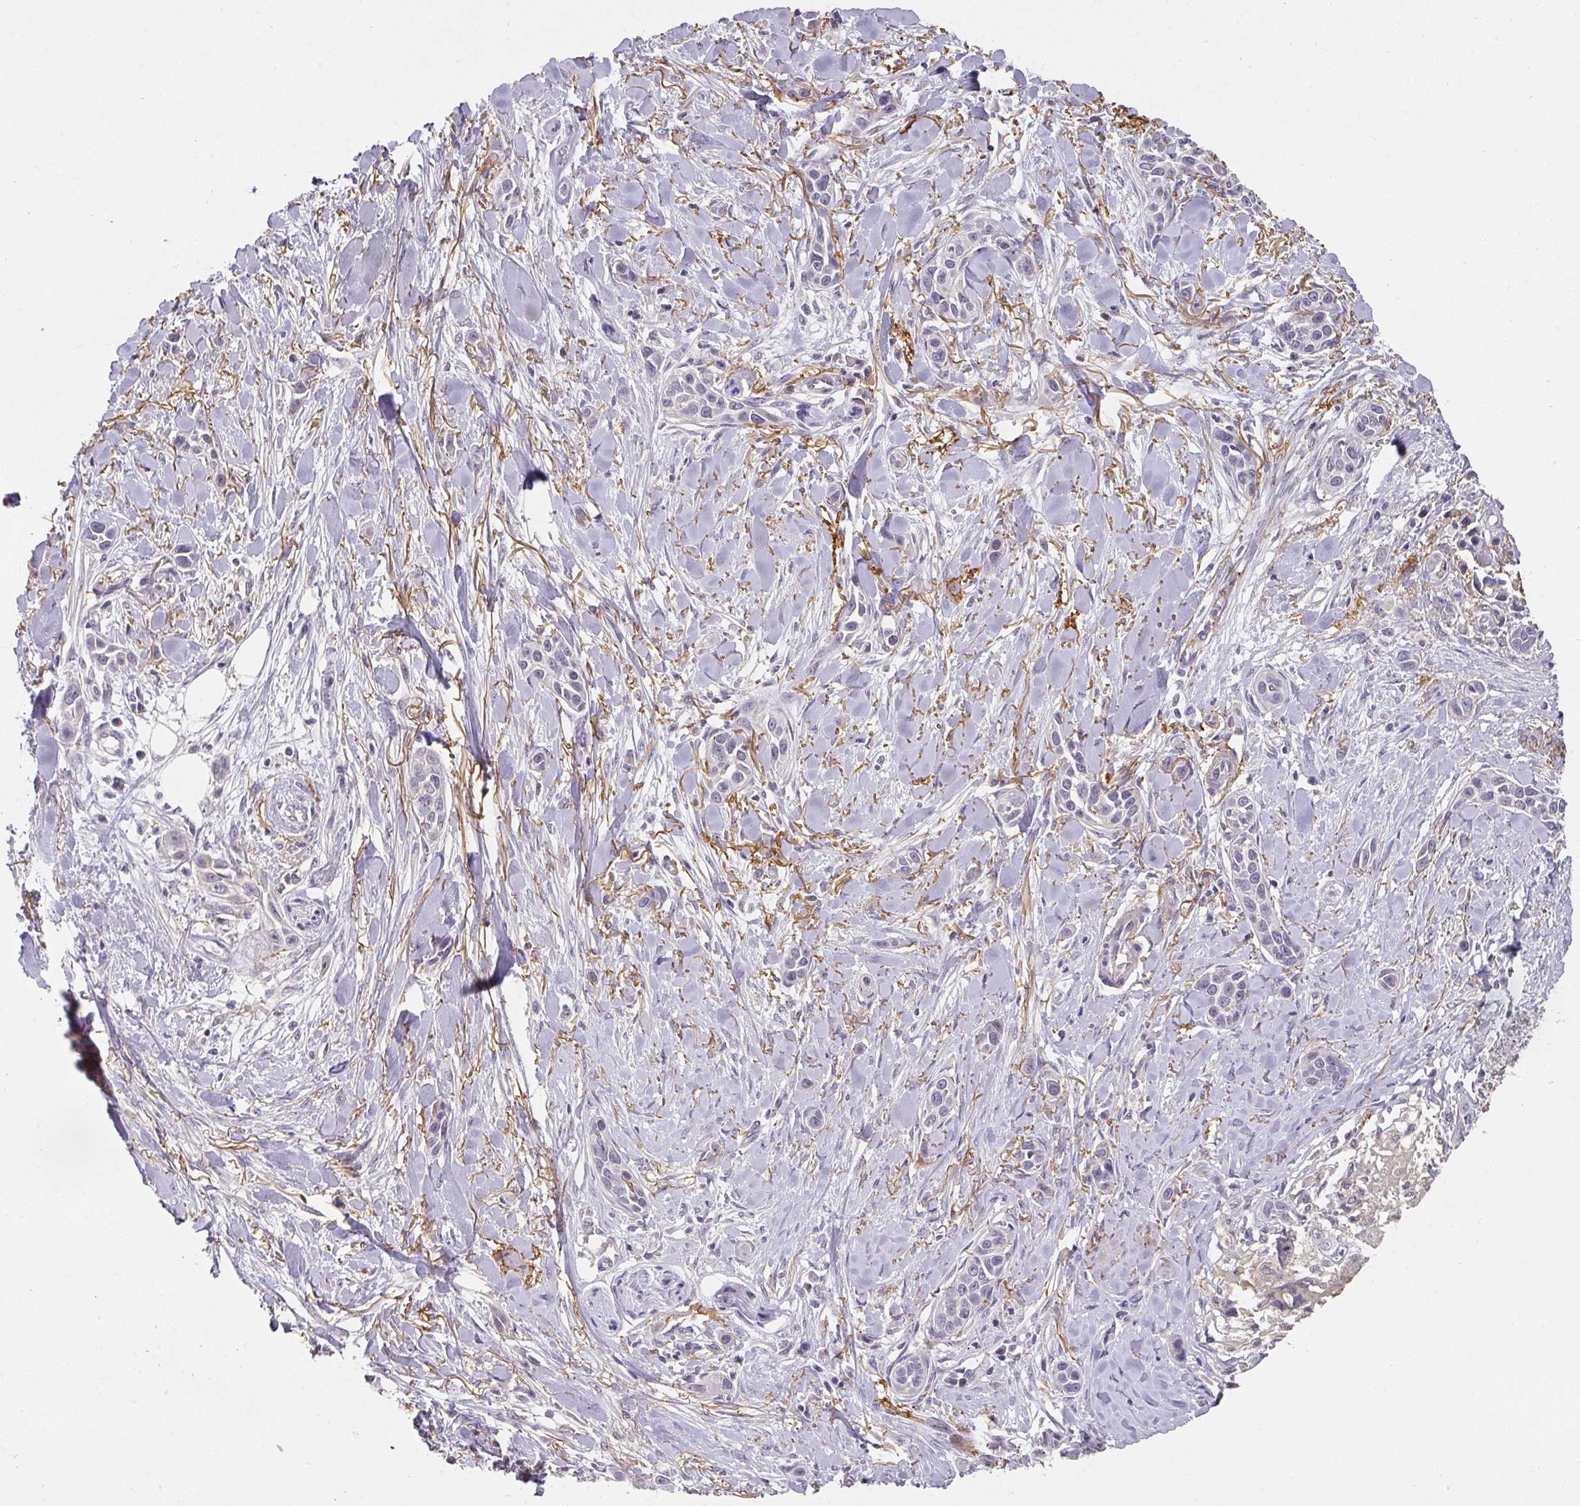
{"staining": {"intensity": "negative", "quantity": "none", "location": "none"}, "tissue": "skin cancer", "cell_type": "Tumor cells", "image_type": "cancer", "snomed": [{"axis": "morphology", "description": "Squamous cell carcinoma, NOS"}, {"axis": "topography", "description": "Skin"}], "caption": "There is no significant positivity in tumor cells of squamous cell carcinoma (skin).", "gene": "FOXN4", "patient": {"sex": "female", "age": 69}}